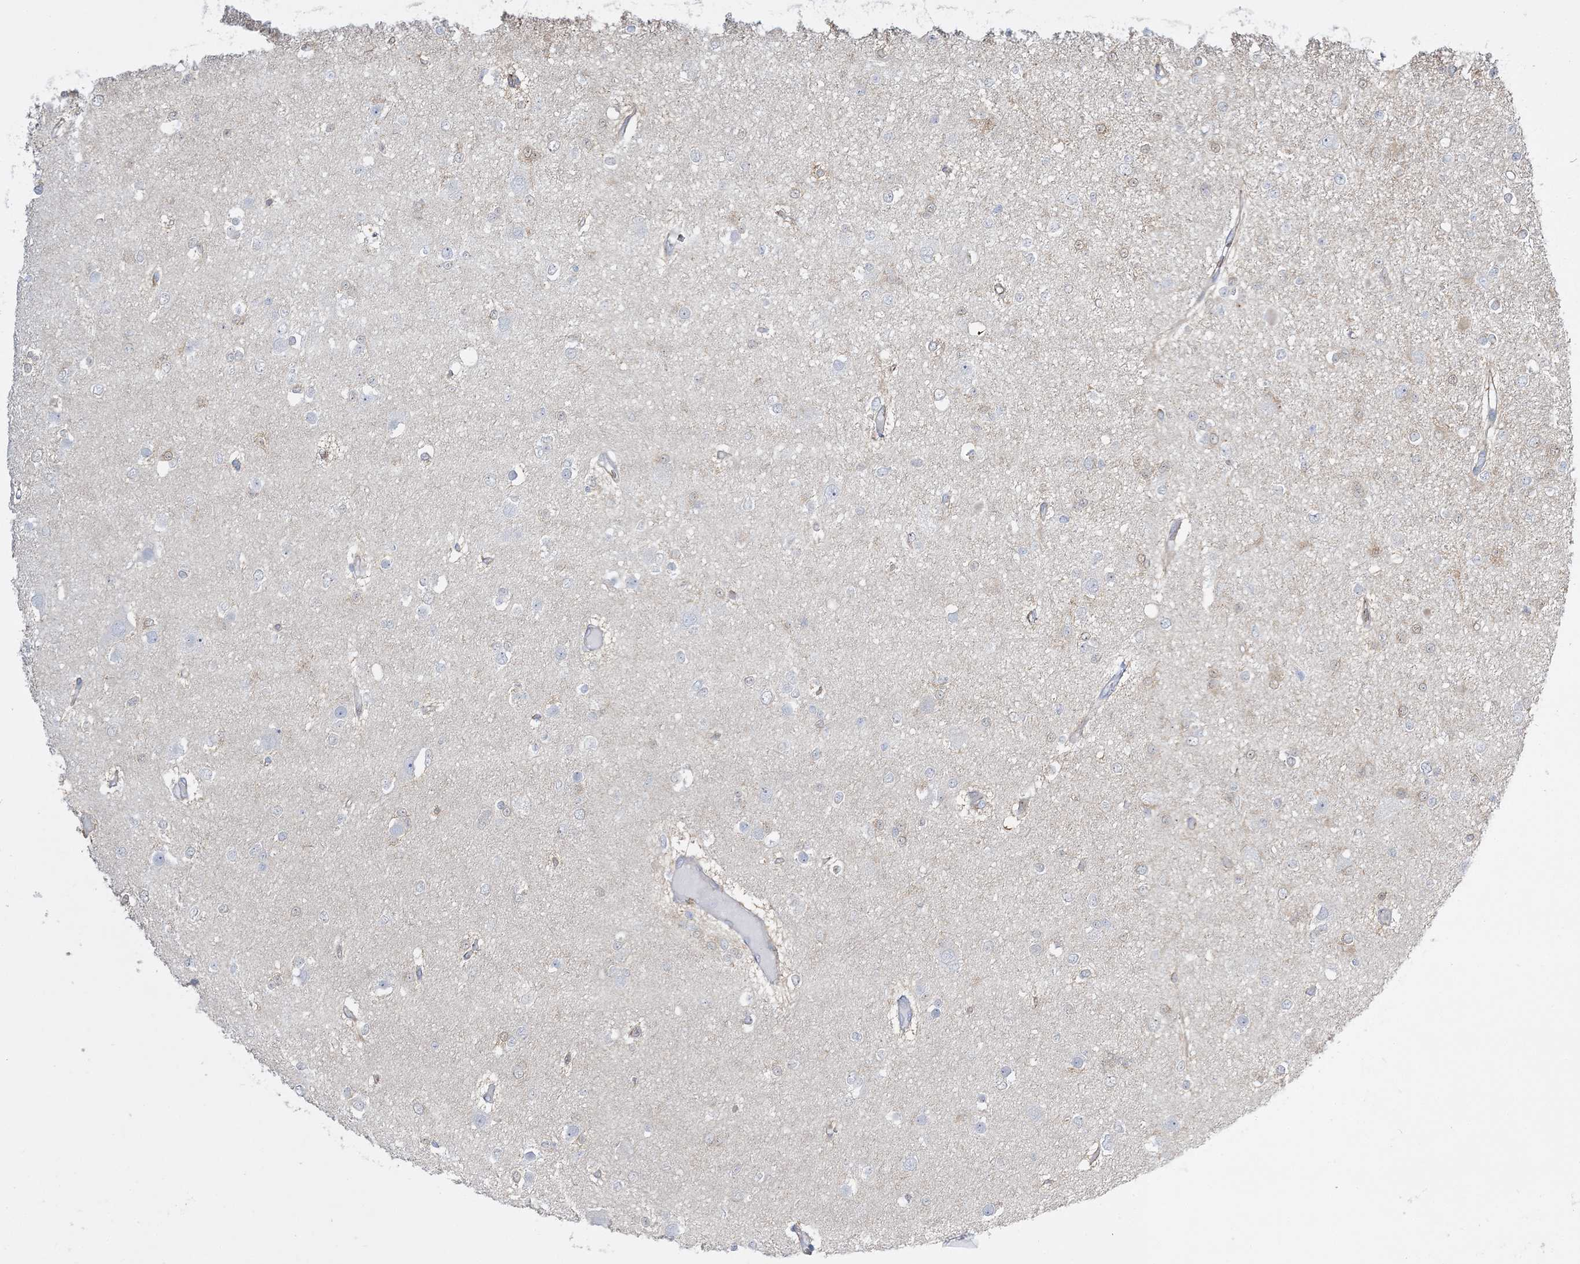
{"staining": {"intensity": "weak", "quantity": "<25%", "location": "cytoplasmic/membranous"}, "tissue": "glioma", "cell_type": "Tumor cells", "image_type": "cancer", "snomed": [{"axis": "morphology", "description": "Glioma, malignant, Low grade"}, {"axis": "topography", "description": "Brain"}], "caption": "A high-resolution image shows immunohistochemistry staining of glioma, which displays no significant staining in tumor cells.", "gene": "INPP1", "patient": {"sex": "female", "age": 22}}